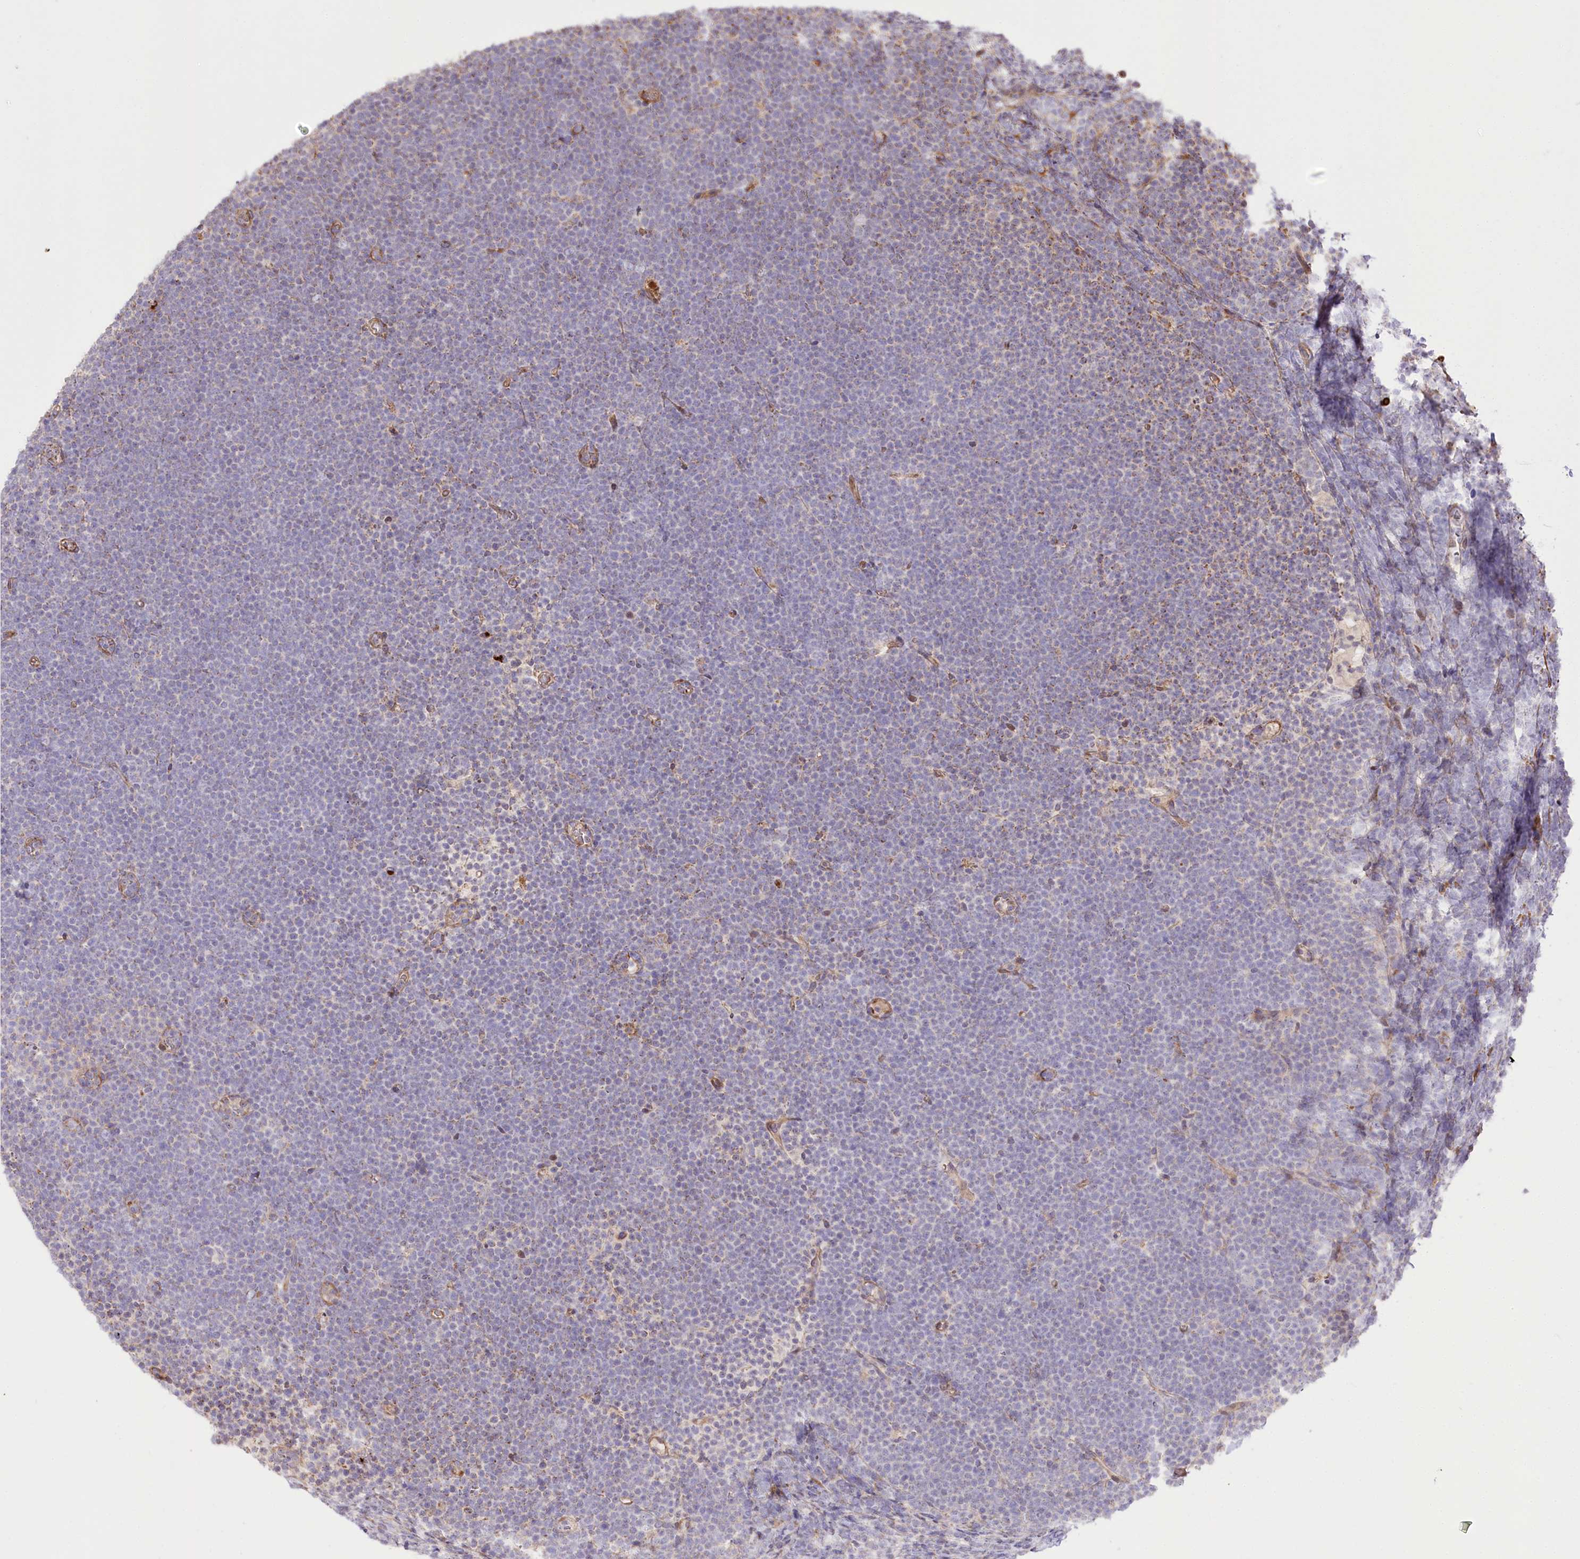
{"staining": {"intensity": "negative", "quantity": "none", "location": "none"}, "tissue": "lymphoma", "cell_type": "Tumor cells", "image_type": "cancer", "snomed": [{"axis": "morphology", "description": "Malignant lymphoma, non-Hodgkin's type, High grade"}, {"axis": "topography", "description": "Lymph node"}], "caption": "Immunohistochemistry (IHC) image of neoplastic tissue: human lymphoma stained with DAB (3,3'-diaminobenzidine) reveals no significant protein positivity in tumor cells. (Stains: DAB (3,3'-diaminobenzidine) immunohistochemistry (IHC) with hematoxylin counter stain, Microscopy: brightfield microscopy at high magnification).", "gene": "RNF24", "patient": {"sex": "male", "age": 13}}